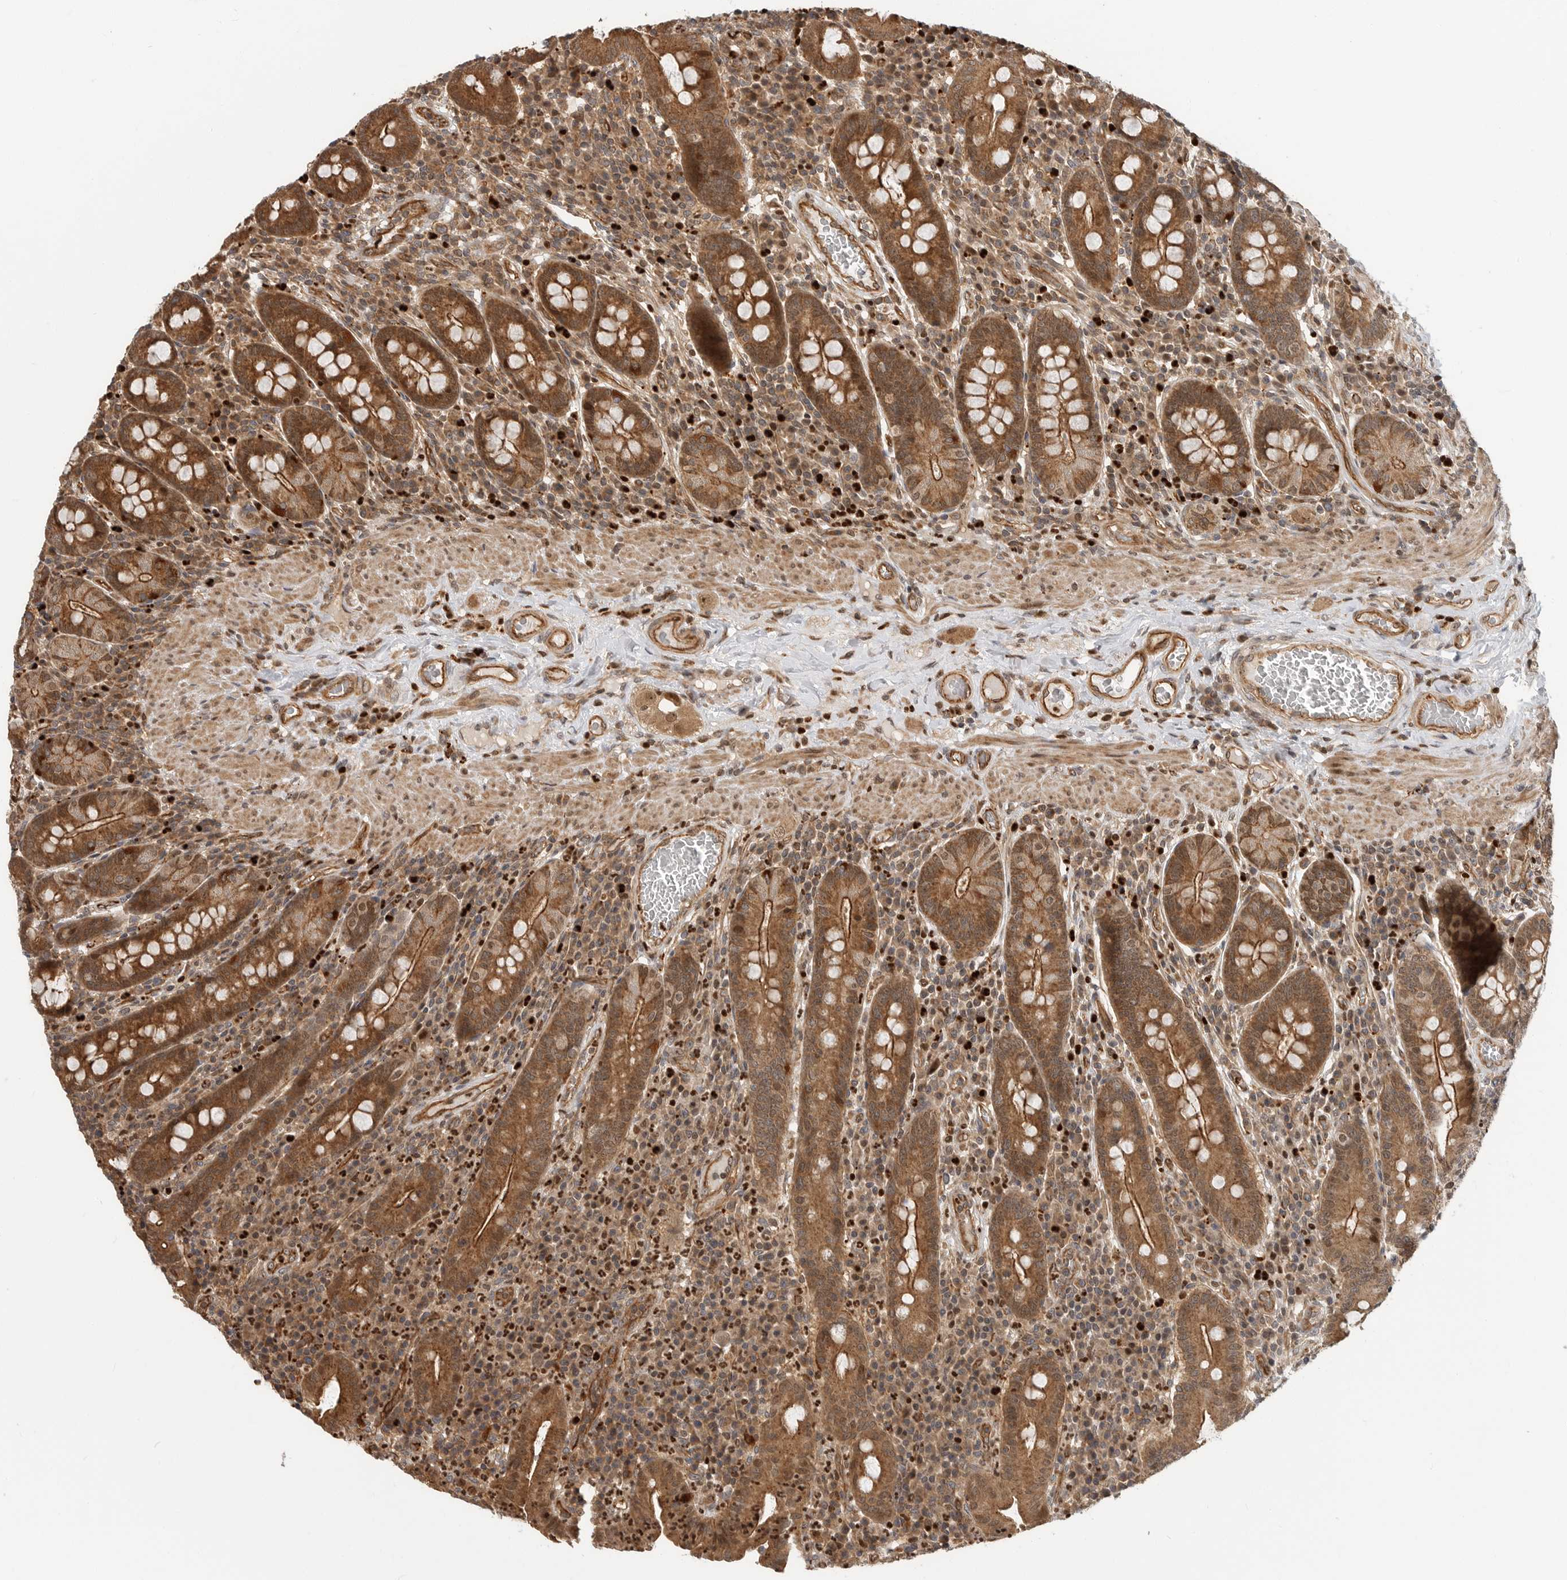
{"staining": {"intensity": "strong", "quantity": ">75%", "location": "cytoplasmic/membranous"}, "tissue": "duodenum", "cell_type": "Glandular cells", "image_type": "normal", "snomed": [{"axis": "morphology", "description": "Normal tissue, NOS"}, {"axis": "morphology", "description": "Adenocarcinoma, NOS"}, {"axis": "topography", "description": "Pancreas"}, {"axis": "topography", "description": "Duodenum"}], "caption": "IHC micrograph of benign duodenum: human duodenum stained using IHC shows high levels of strong protein expression localized specifically in the cytoplasmic/membranous of glandular cells, appearing as a cytoplasmic/membranous brown color.", "gene": "STRAP", "patient": {"sex": "male", "age": 50}}